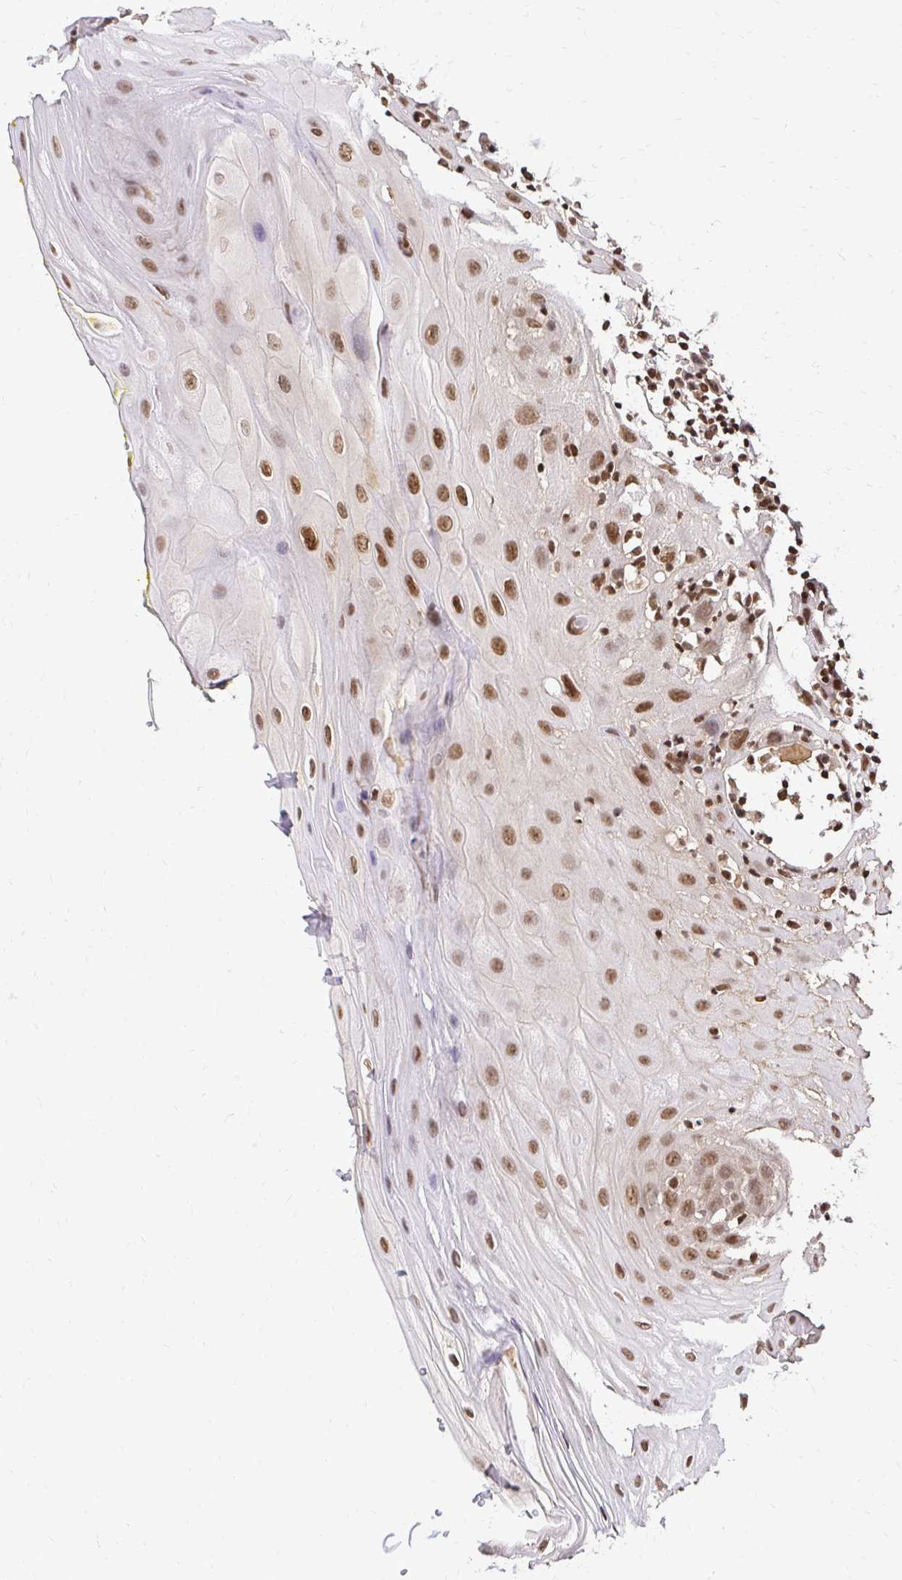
{"staining": {"intensity": "moderate", "quantity": ">75%", "location": "nuclear"}, "tissue": "oral mucosa", "cell_type": "Squamous epithelial cells", "image_type": "normal", "snomed": [{"axis": "morphology", "description": "Normal tissue, NOS"}, {"axis": "topography", "description": "Oral tissue"}], "caption": "IHC micrograph of benign human oral mucosa stained for a protein (brown), which displays medium levels of moderate nuclear expression in about >75% of squamous epithelial cells.", "gene": "GLYR1", "patient": {"sex": "female", "age": 81}}